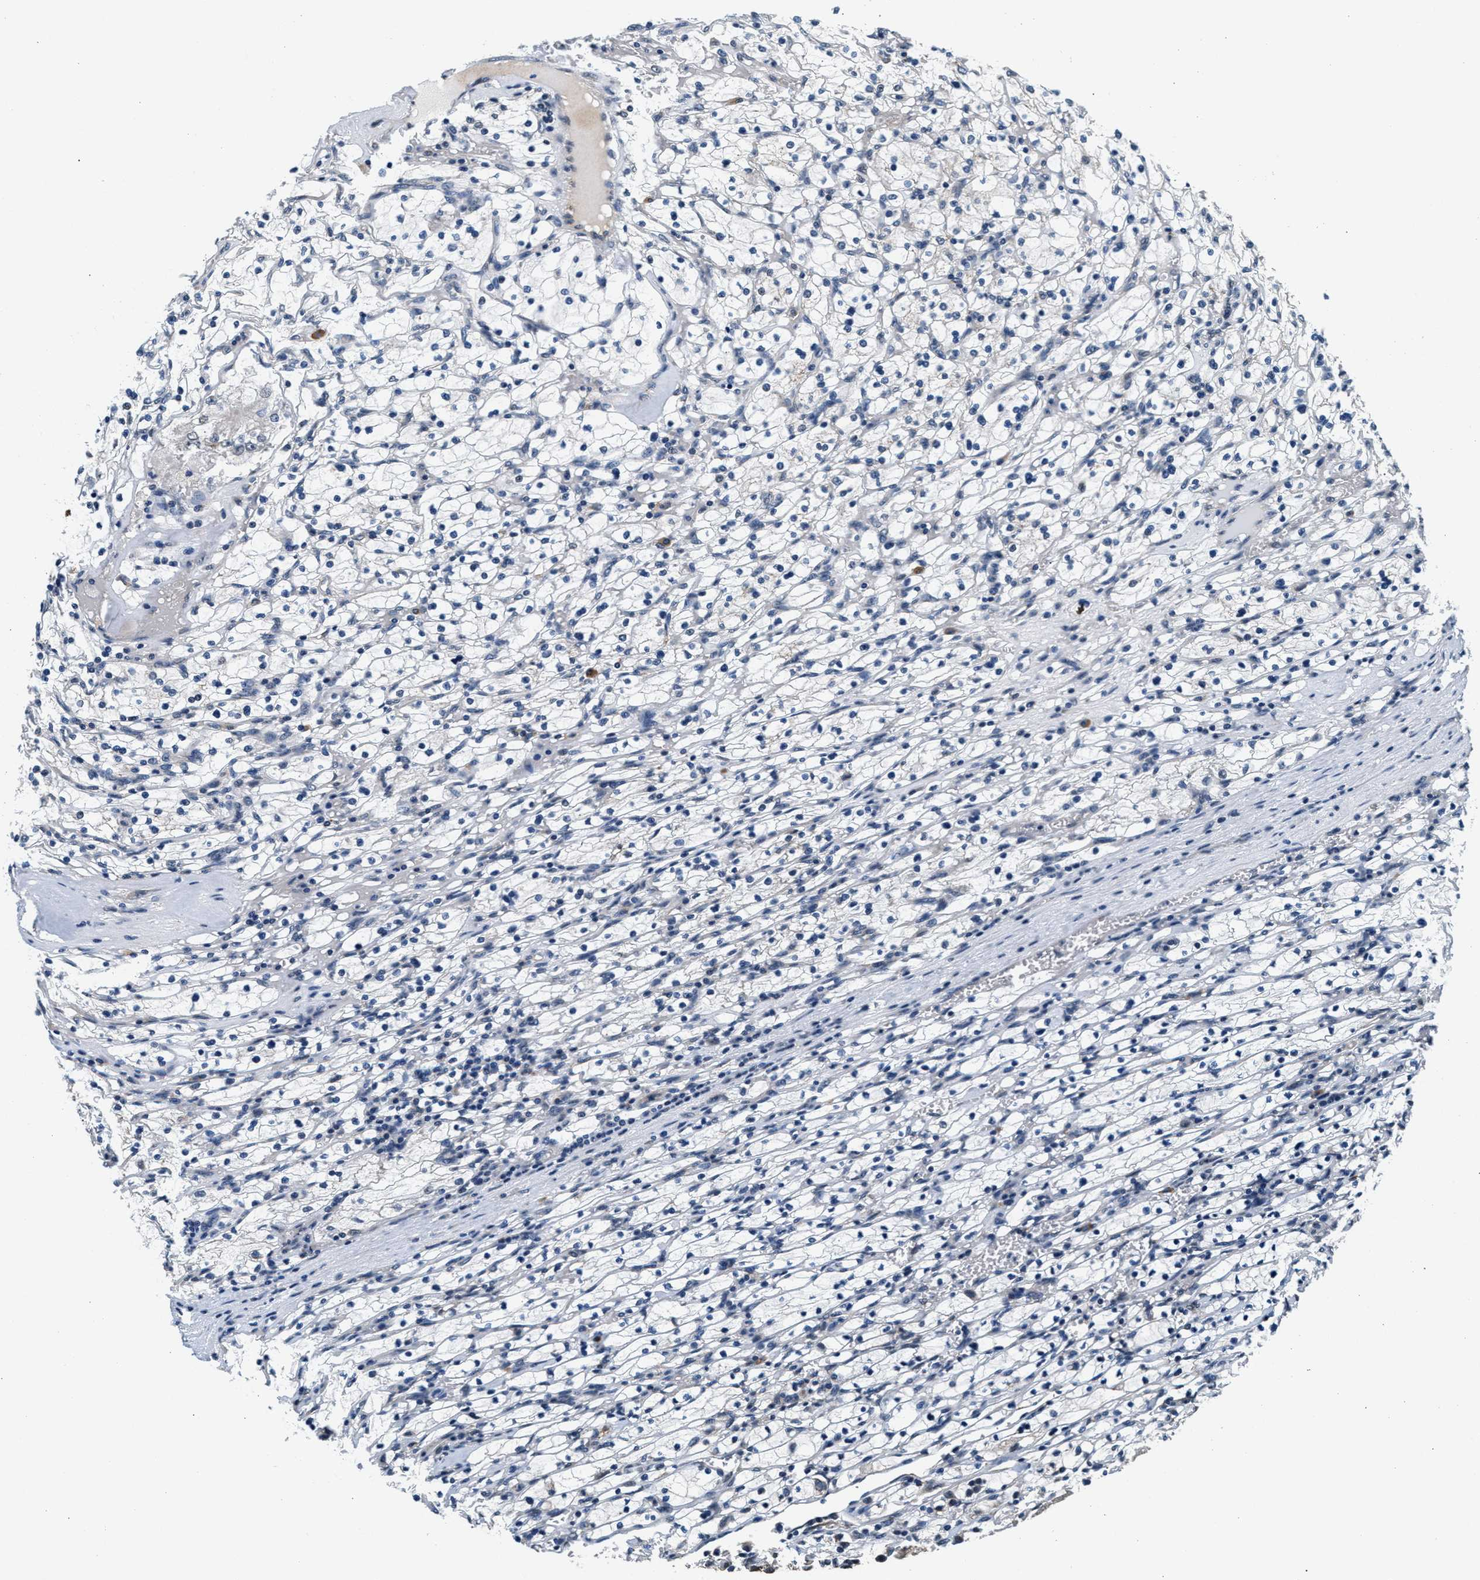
{"staining": {"intensity": "negative", "quantity": "none", "location": "none"}, "tissue": "renal cancer", "cell_type": "Tumor cells", "image_type": "cancer", "snomed": [{"axis": "morphology", "description": "Adenocarcinoma, NOS"}, {"axis": "topography", "description": "Kidney"}], "caption": "Immunohistochemical staining of renal cancer (adenocarcinoma) exhibits no significant positivity in tumor cells.", "gene": "KCNMB2", "patient": {"sex": "female", "age": 83}}